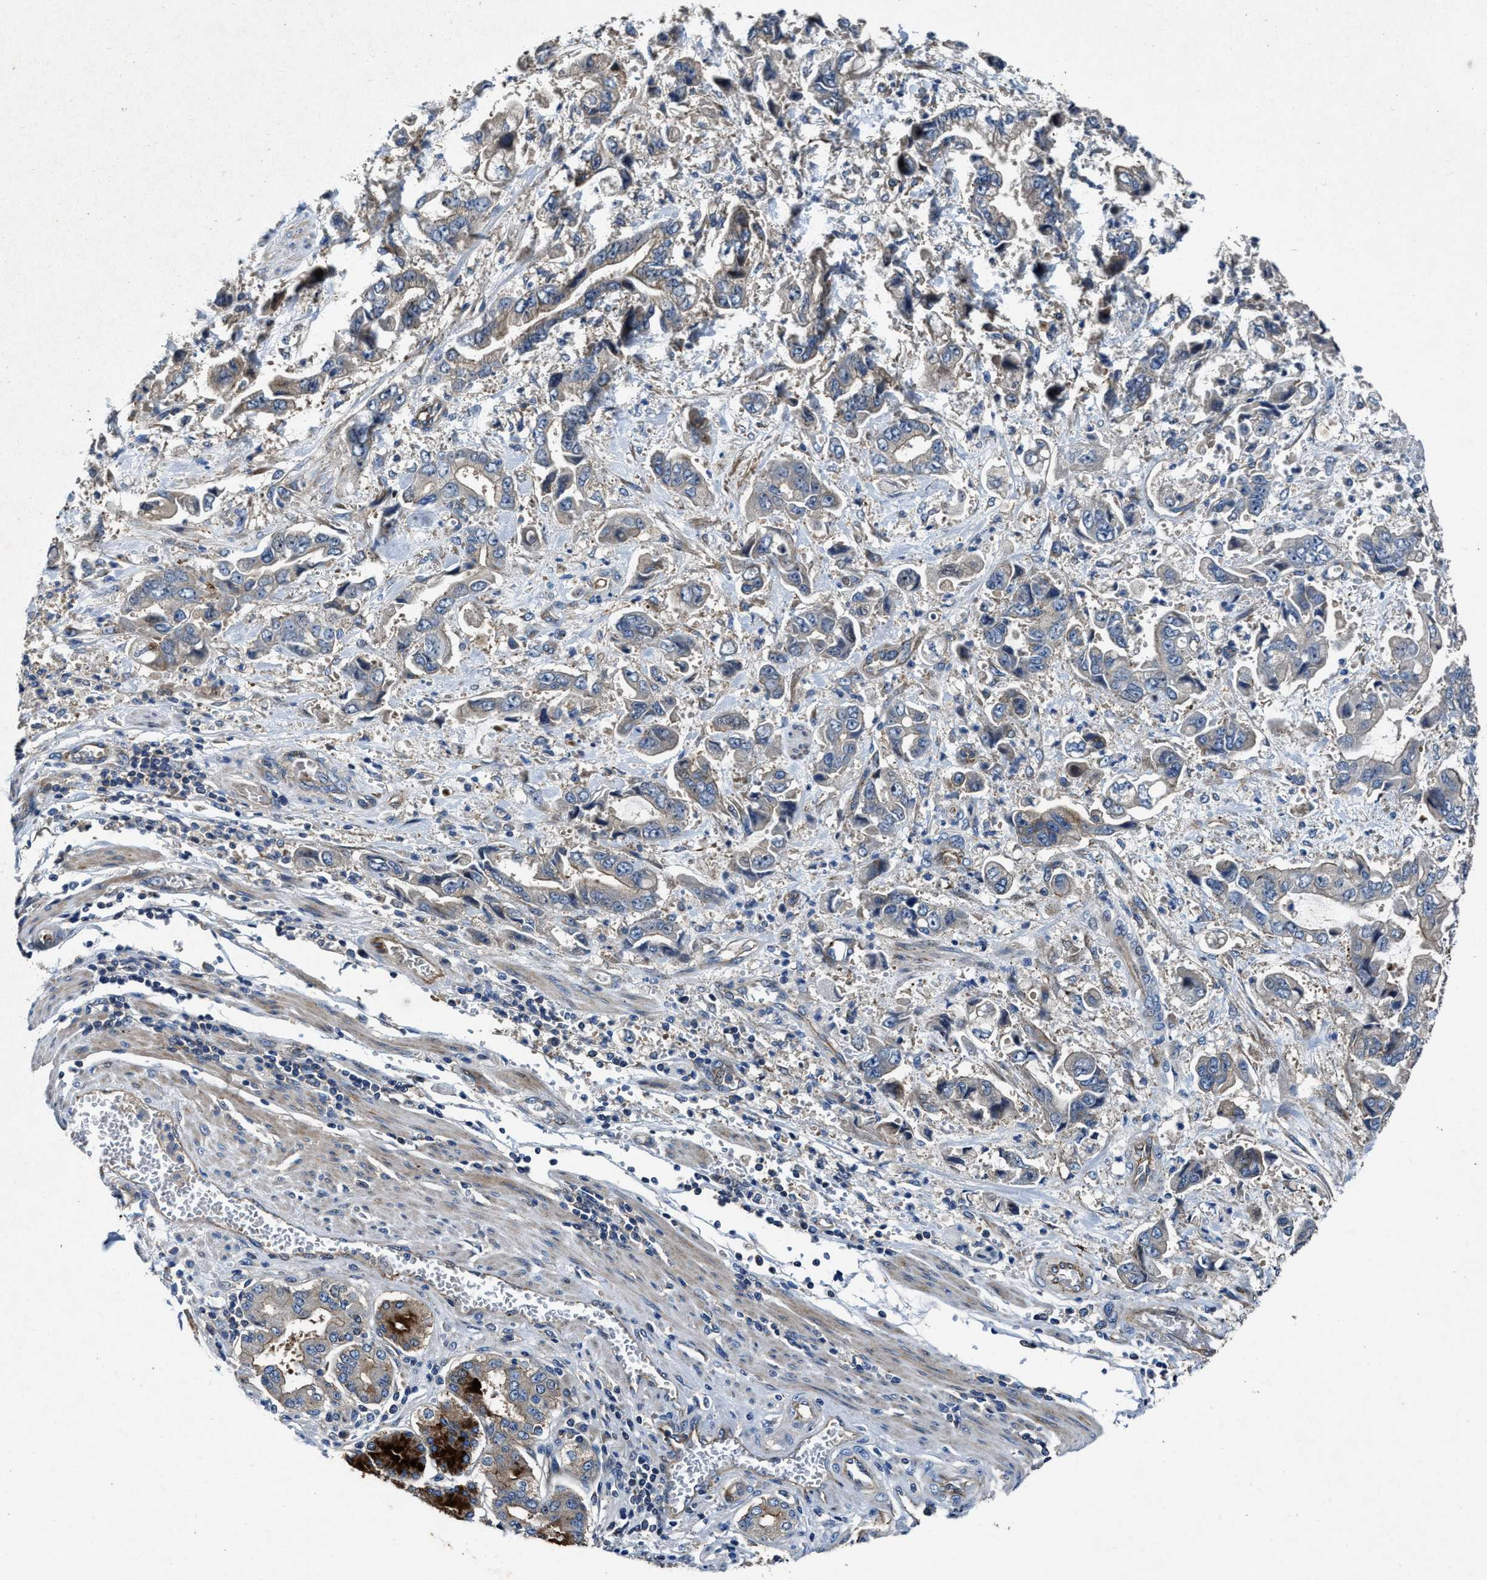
{"staining": {"intensity": "negative", "quantity": "none", "location": "none"}, "tissue": "stomach cancer", "cell_type": "Tumor cells", "image_type": "cancer", "snomed": [{"axis": "morphology", "description": "Normal tissue, NOS"}, {"axis": "morphology", "description": "Adenocarcinoma, NOS"}, {"axis": "topography", "description": "Stomach"}], "caption": "This is a image of immunohistochemistry staining of stomach cancer, which shows no expression in tumor cells.", "gene": "PTAR1", "patient": {"sex": "male", "age": 62}}